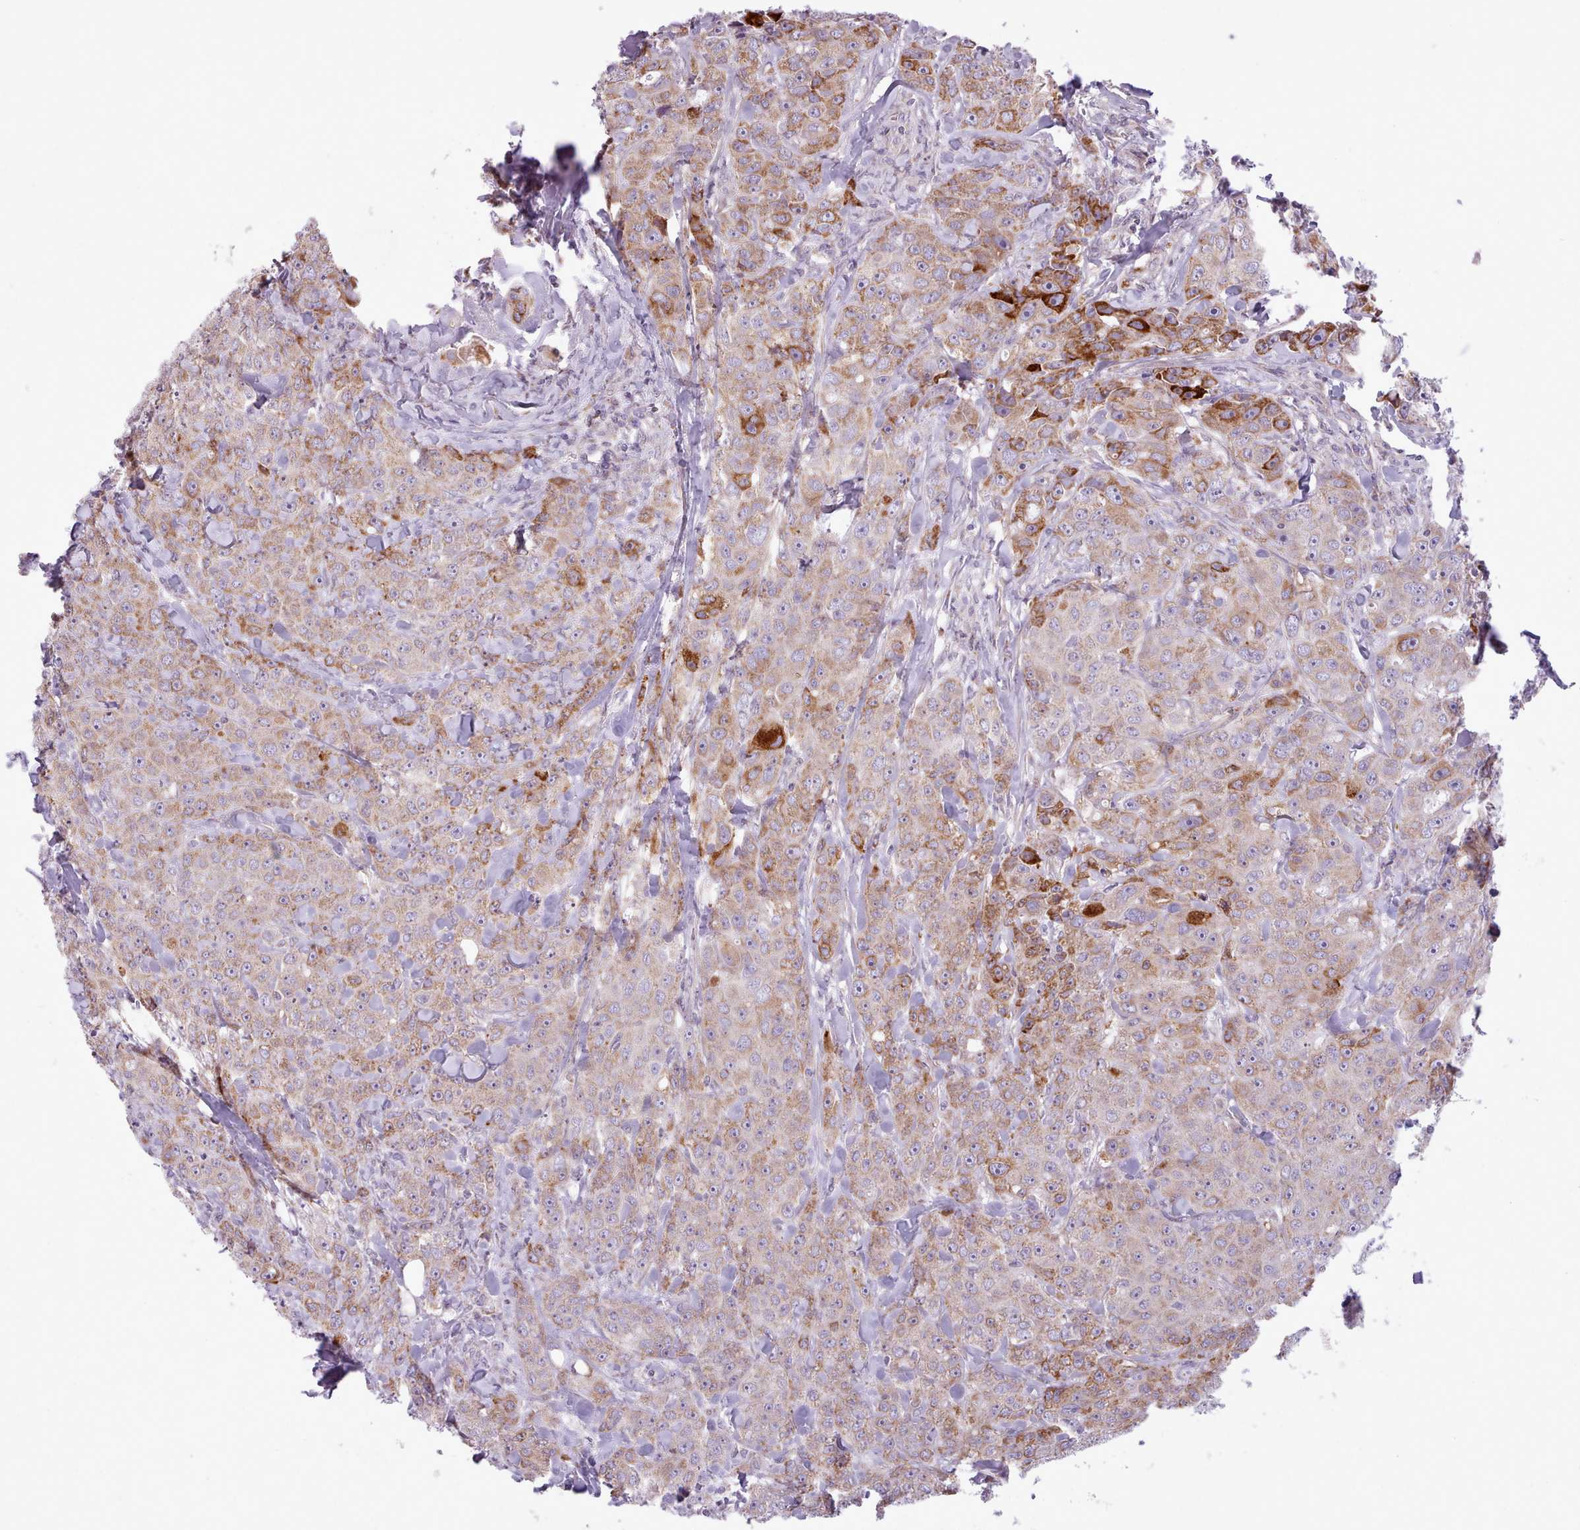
{"staining": {"intensity": "strong", "quantity": "25%-75%", "location": "cytoplasmic/membranous"}, "tissue": "breast cancer", "cell_type": "Tumor cells", "image_type": "cancer", "snomed": [{"axis": "morphology", "description": "Duct carcinoma"}, {"axis": "topography", "description": "Breast"}], "caption": "Immunohistochemical staining of human breast cancer (infiltrating ductal carcinoma) displays strong cytoplasmic/membranous protein staining in about 25%-75% of tumor cells.", "gene": "AVL9", "patient": {"sex": "female", "age": 43}}